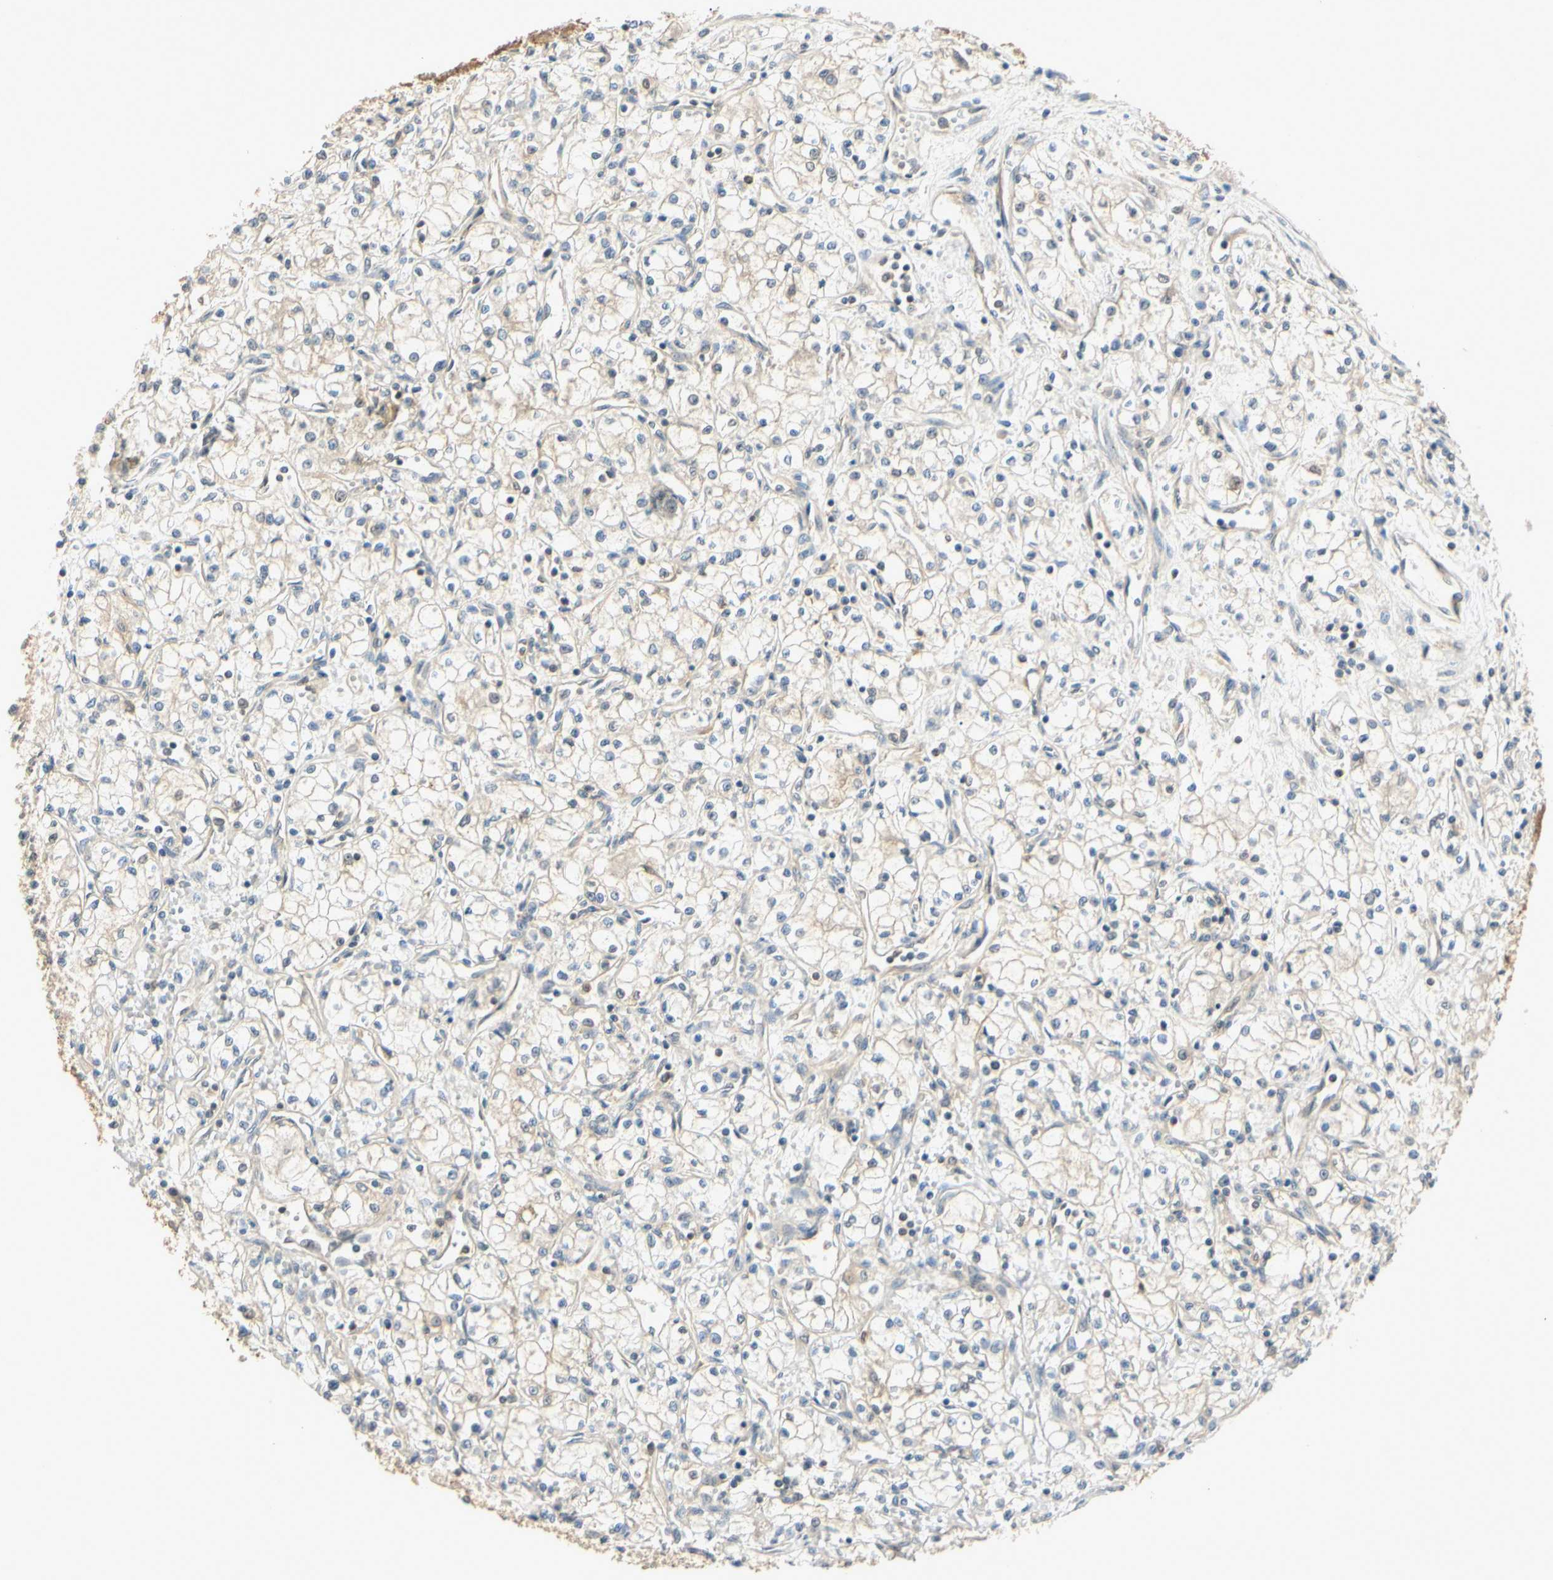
{"staining": {"intensity": "weak", "quantity": "<25%", "location": "cytoplasmic/membranous"}, "tissue": "renal cancer", "cell_type": "Tumor cells", "image_type": "cancer", "snomed": [{"axis": "morphology", "description": "Normal tissue, NOS"}, {"axis": "morphology", "description": "Adenocarcinoma, NOS"}, {"axis": "topography", "description": "Kidney"}], "caption": "Renal cancer stained for a protein using immunohistochemistry displays no expression tumor cells.", "gene": "UBE2Z", "patient": {"sex": "male", "age": 59}}